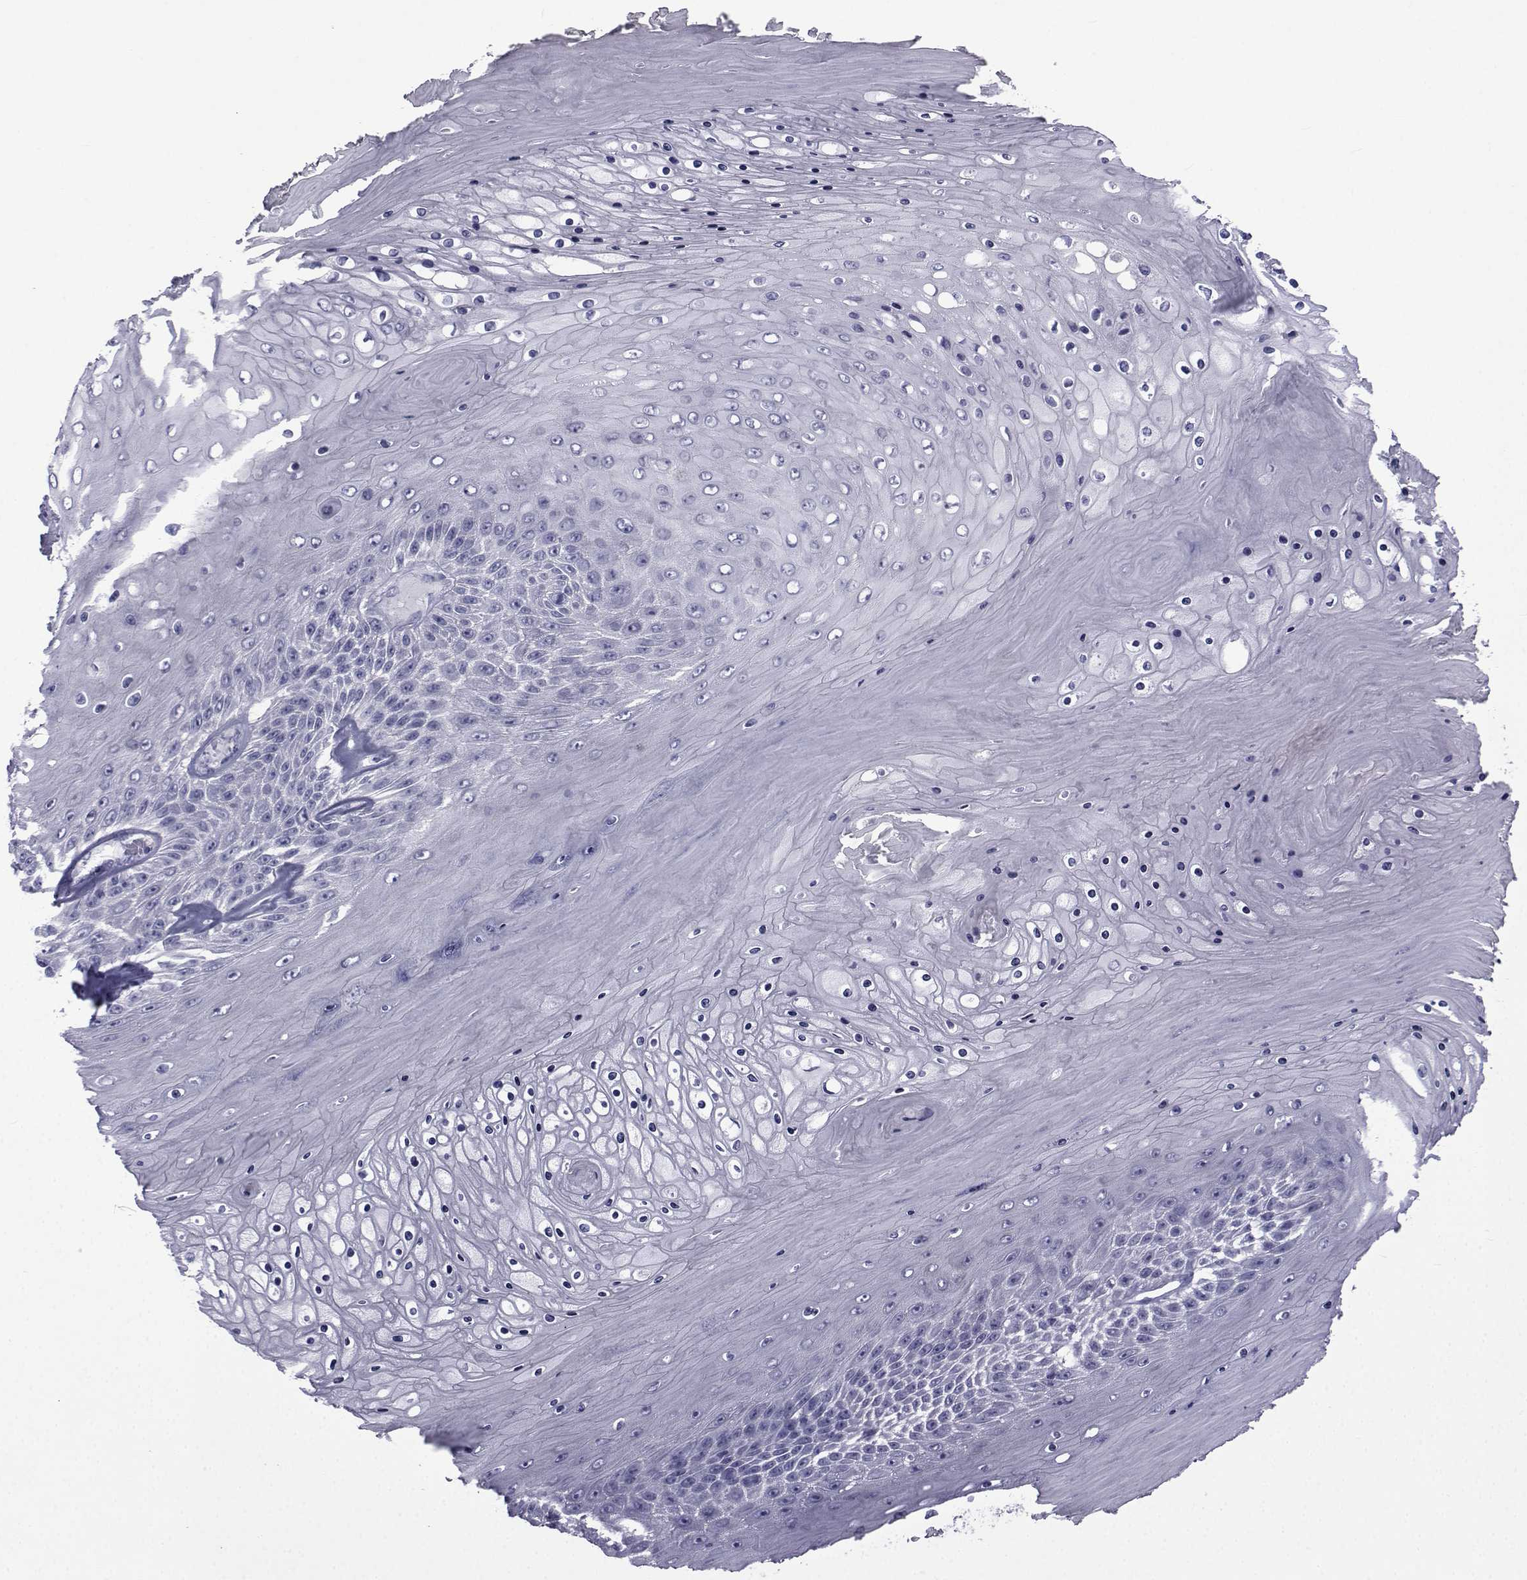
{"staining": {"intensity": "negative", "quantity": "none", "location": "none"}, "tissue": "skin cancer", "cell_type": "Tumor cells", "image_type": "cancer", "snomed": [{"axis": "morphology", "description": "Squamous cell carcinoma, NOS"}, {"axis": "topography", "description": "Skin"}], "caption": "IHC of human skin cancer (squamous cell carcinoma) reveals no expression in tumor cells.", "gene": "PDE6H", "patient": {"sex": "male", "age": 62}}